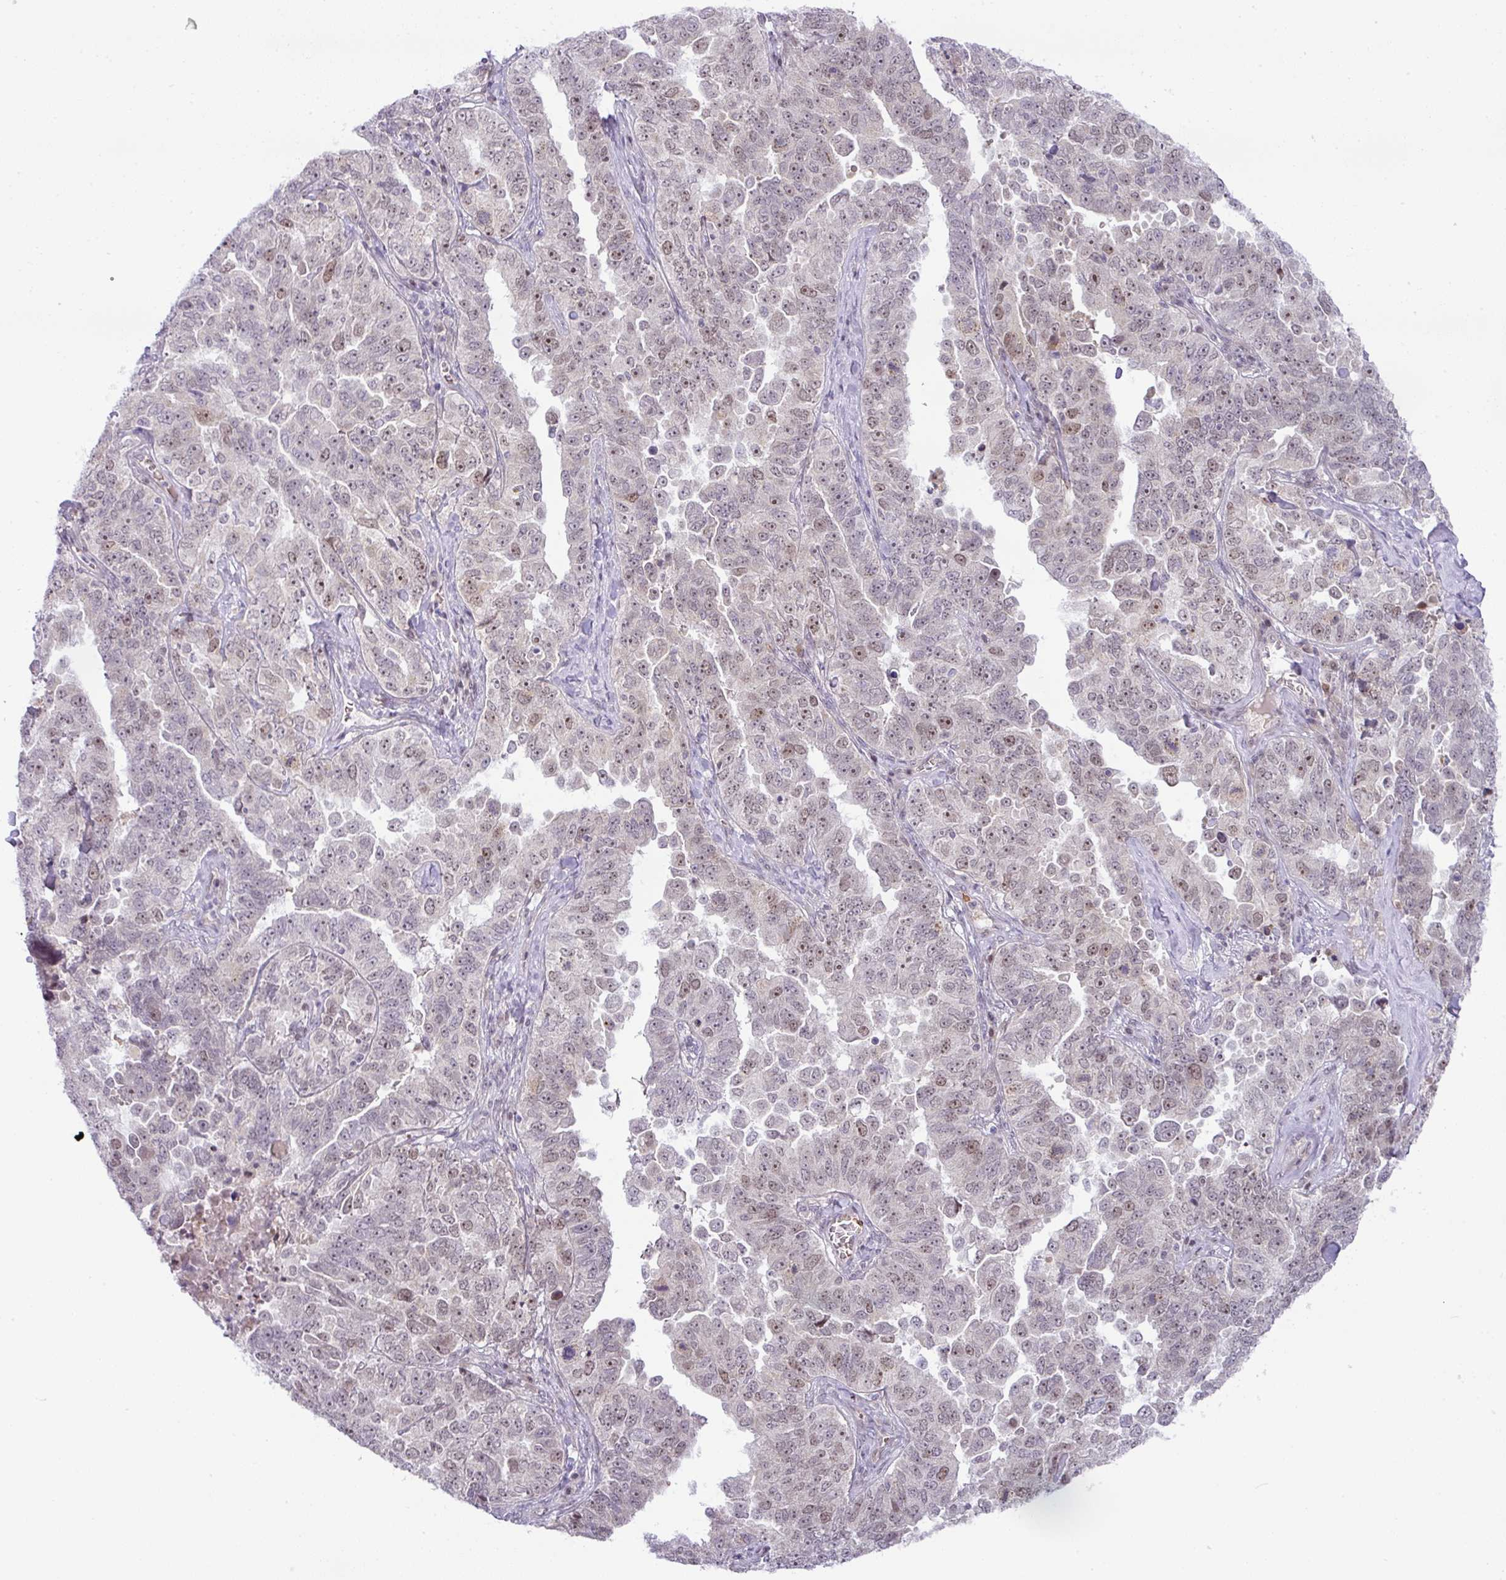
{"staining": {"intensity": "moderate", "quantity": "25%-75%", "location": "nuclear"}, "tissue": "ovarian cancer", "cell_type": "Tumor cells", "image_type": "cancer", "snomed": [{"axis": "morphology", "description": "Carcinoma, endometroid"}, {"axis": "topography", "description": "Ovary"}], "caption": "Brown immunohistochemical staining in human ovarian cancer (endometroid carcinoma) reveals moderate nuclear staining in about 25%-75% of tumor cells.", "gene": "PARP2", "patient": {"sex": "female", "age": 62}}